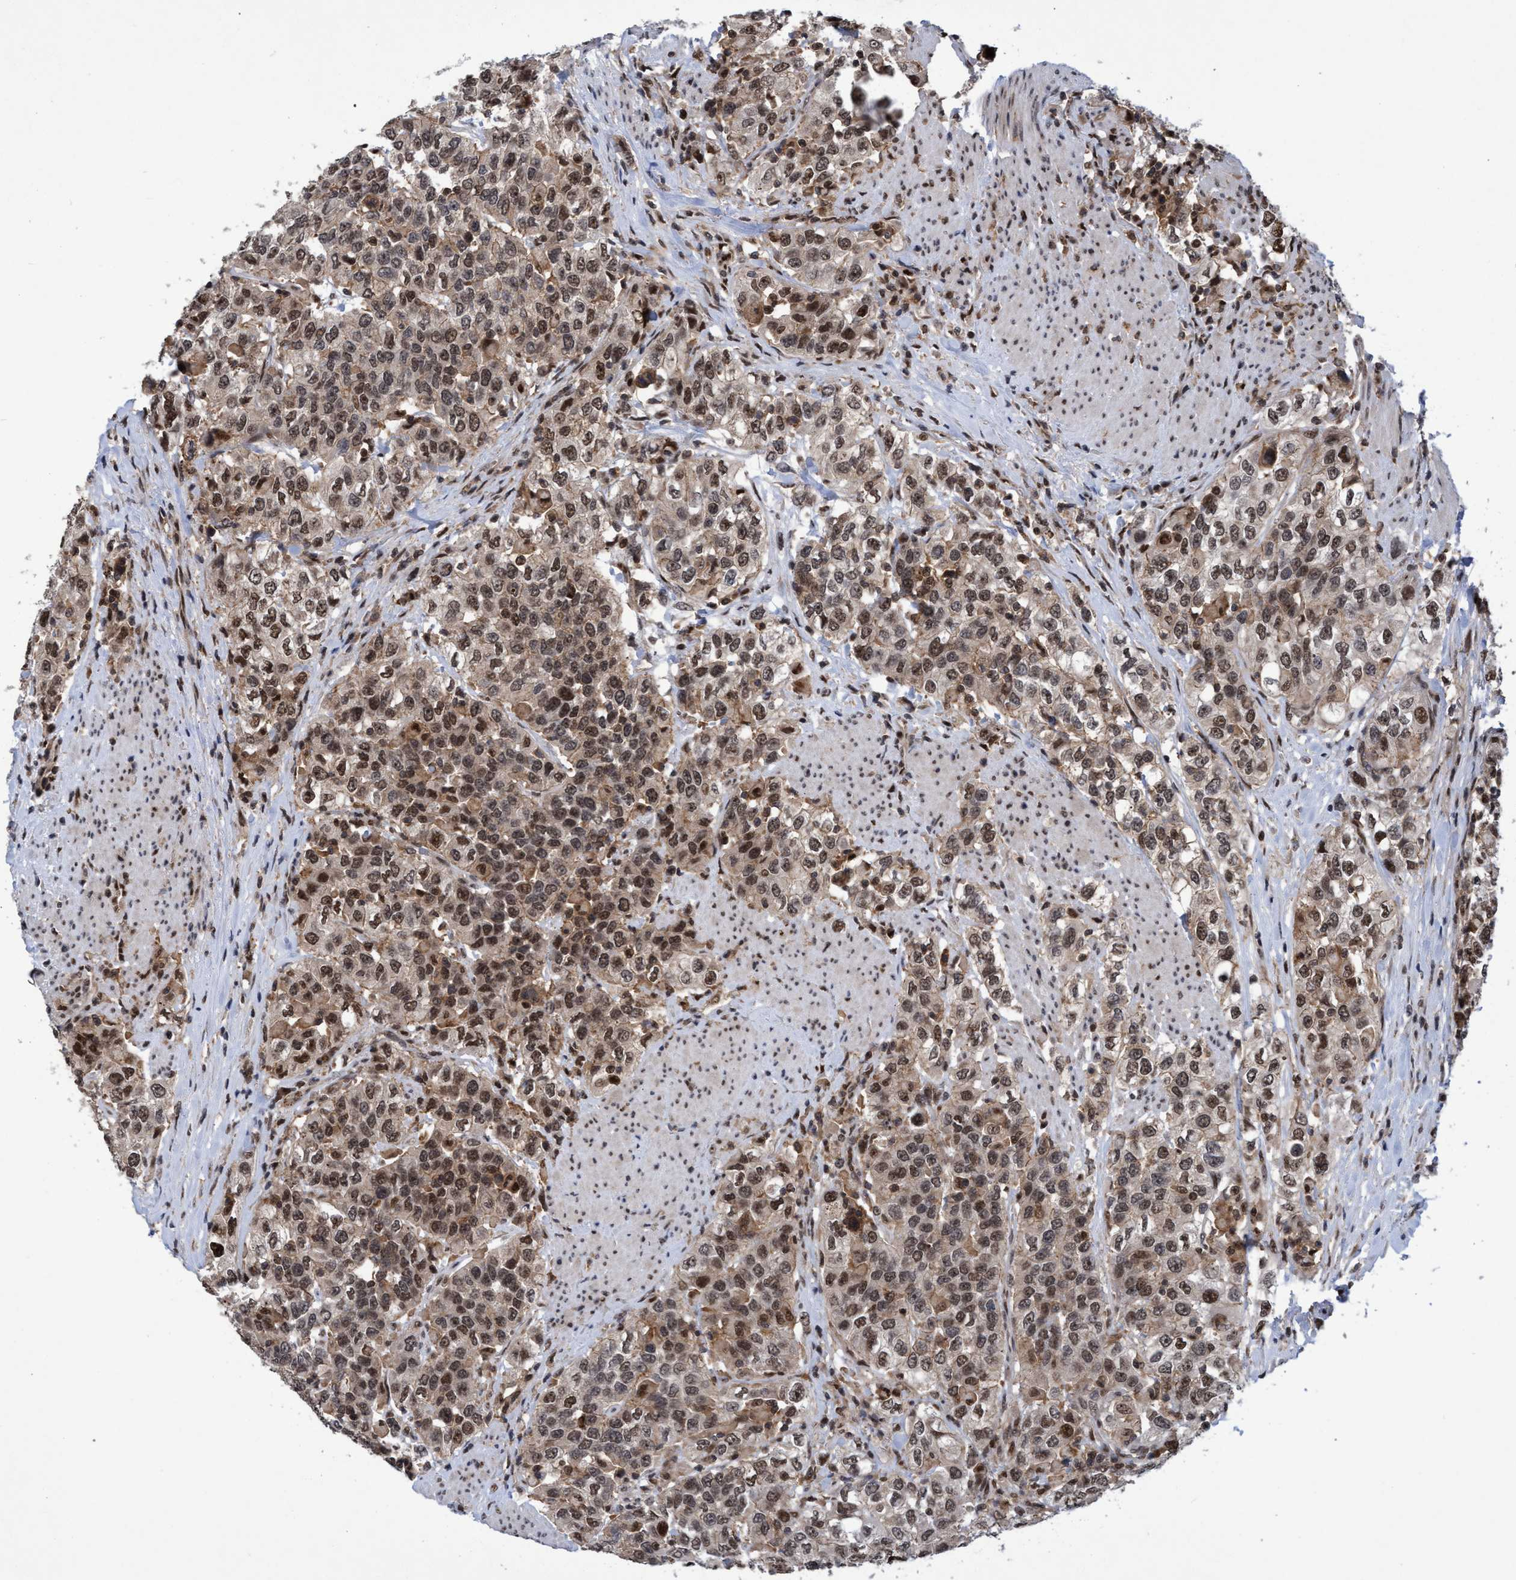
{"staining": {"intensity": "moderate", "quantity": ">75%", "location": "cytoplasmic/membranous,nuclear"}, "tissue": "urothelial cancer", "cell_type": "Tumor cells", "image_type": "cancer", "snomed": [{"axis": "morphology", "description": "Urothelial carcinoma, High grade"}, {"axis": "topography", "description": "Urinary bladder"}], "caption": "Immunohistochemical staining of urothelial cancer displays medium levels of moderate cytoplasmic/membranous and nuclear expression in approximately >75% of tumor cells.", "gene": "GTF2F1", "patient": {"sex": "female", "age": 80}}